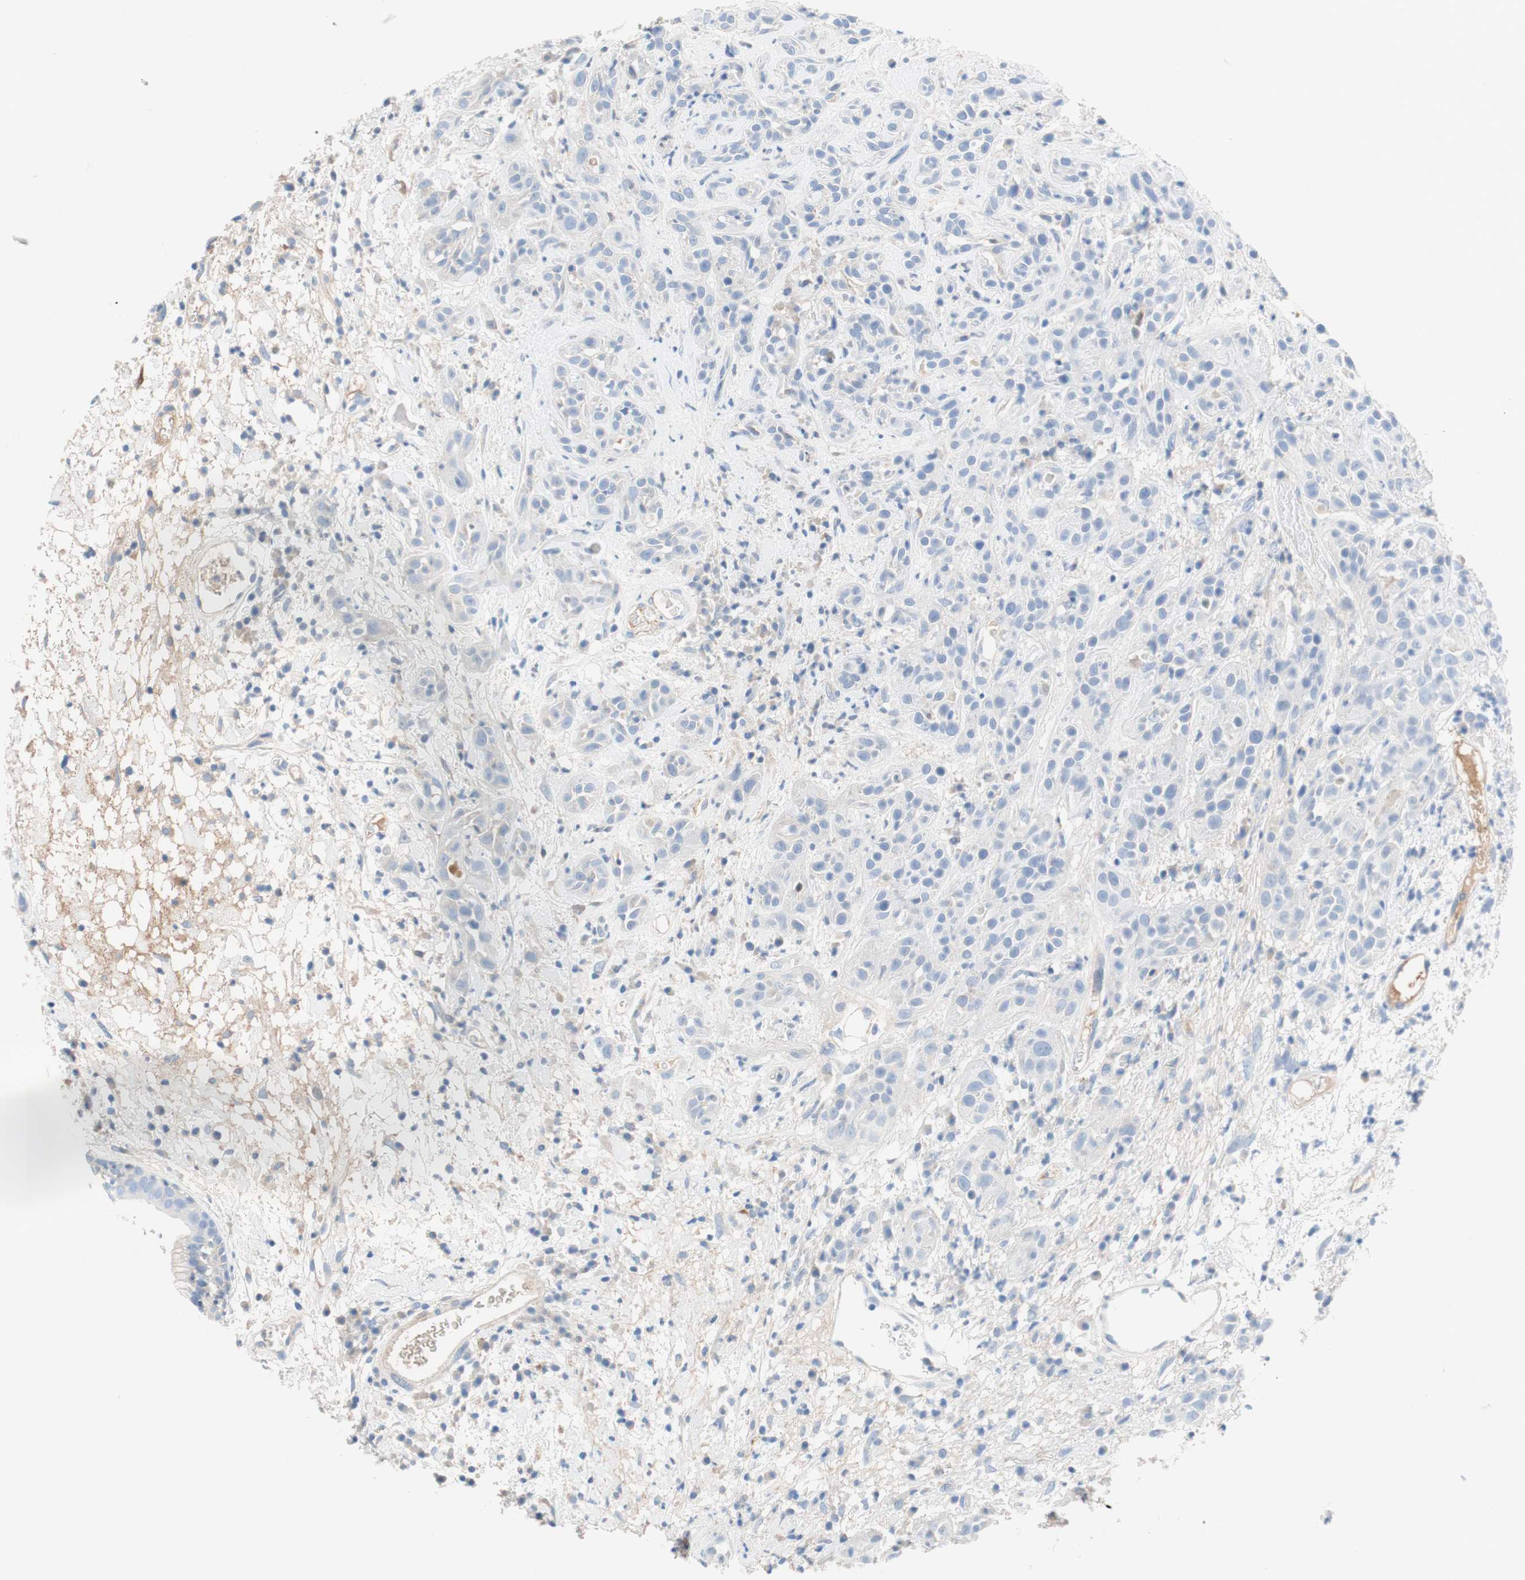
{"staining": {"intensity": "negative", "quantity": "none", "location": "none"}, "tissue": "head and neck cancer", "cell_type": "Tumor cells", "image_type": "cancer", "snomed": [{"axis": "morphology", "description": "Squamous cell carcinoma, NOS"}, {"axis": "topography", "description": "Head-Neck"}], "caption": "Image shows no significant protein staining in tumor cells of squamous cell carcinoma (head and neck). The staining is performed using DAB (3,3'-diaminobenzidine) brown chromogen with nuclei counter-stained in using hematoxylin.", "gene": "RBP4", "patient": {"sex": "male", "age": 62}}